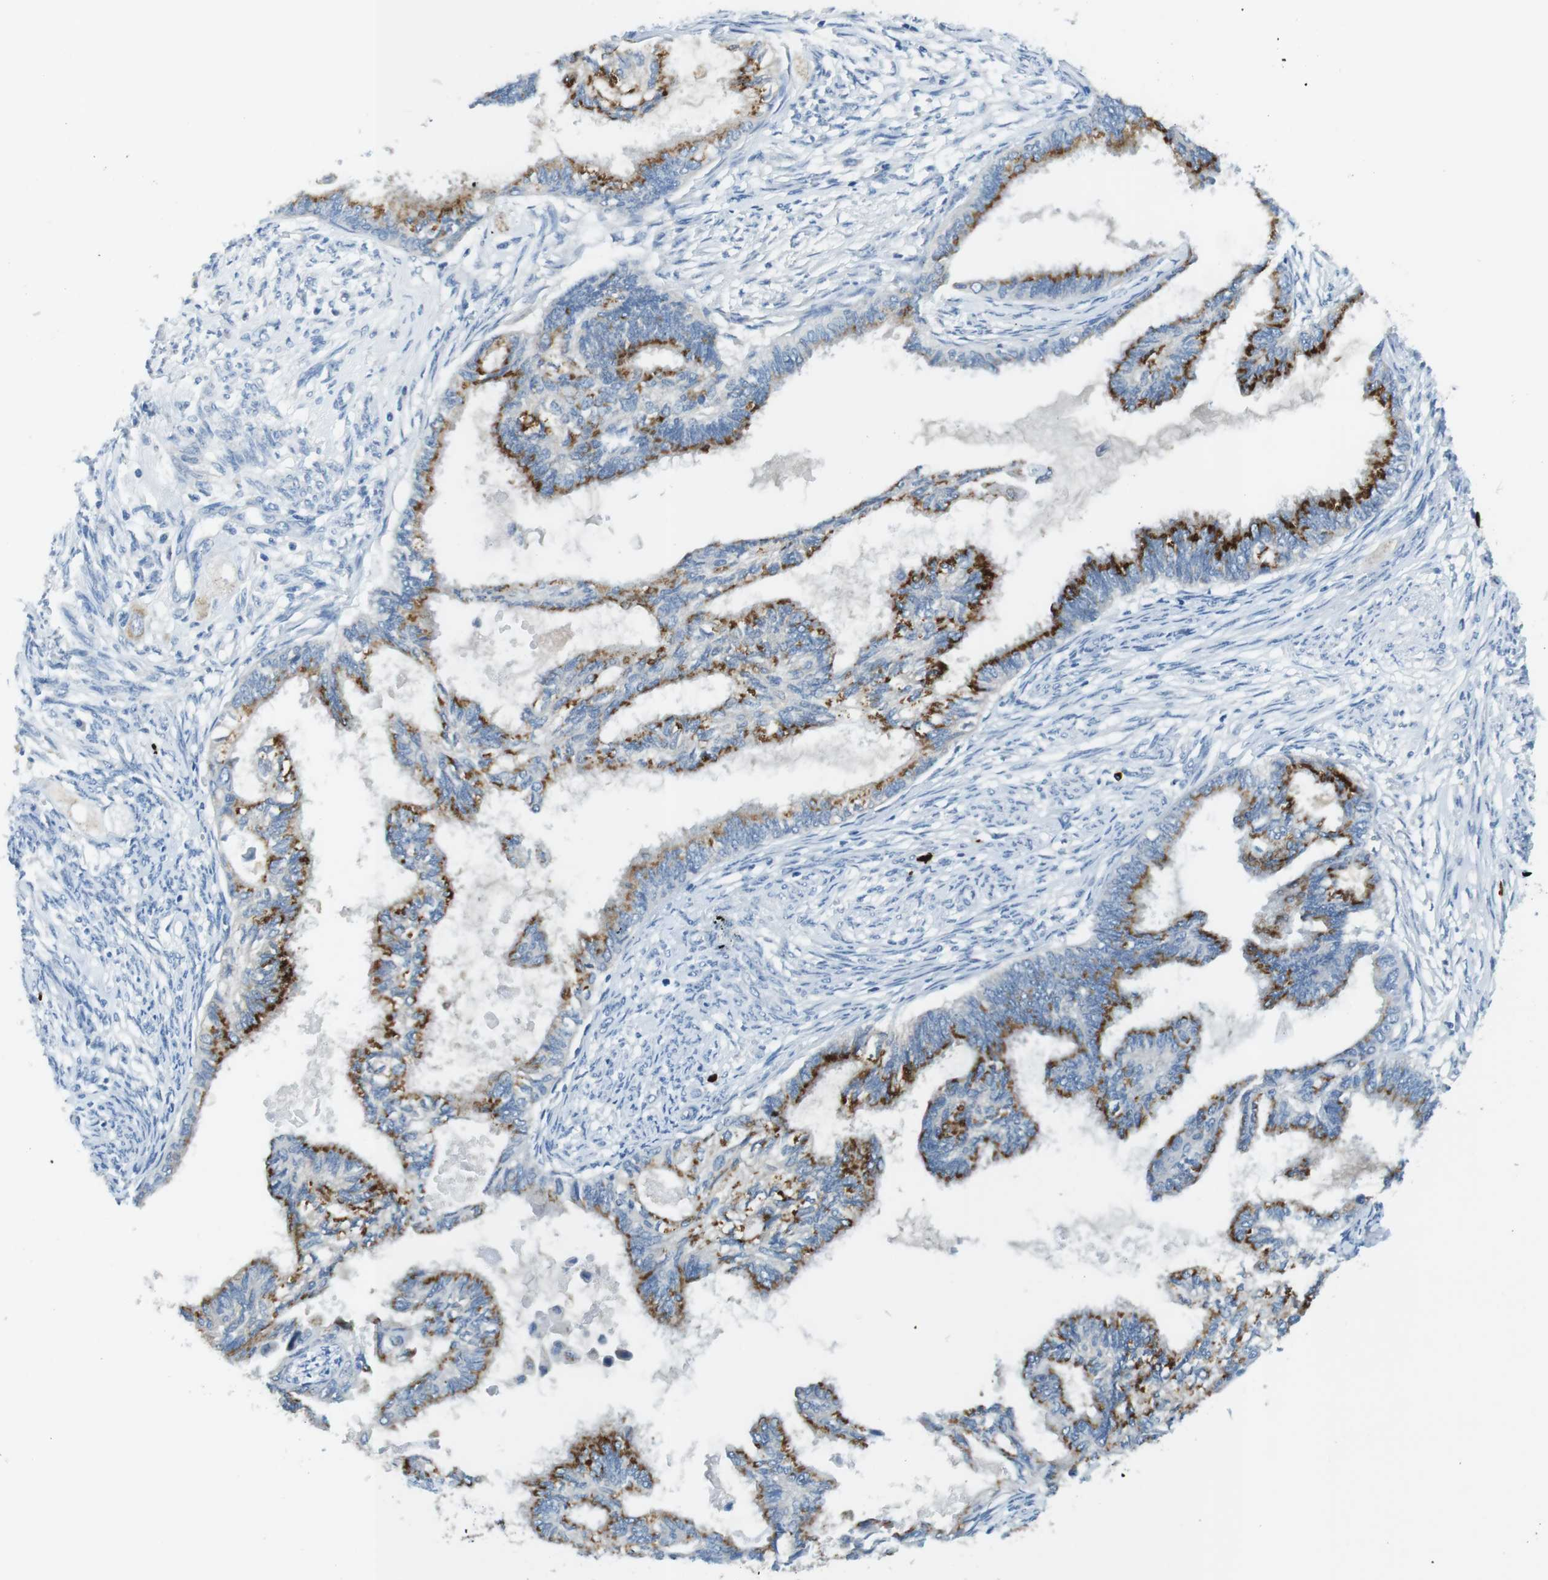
{"staining": {"intensity": "strong", "quantity": ">75%", "location": "cytoplasmic/membranous"}, "tissue": "cervical cancer", "cell_type": "Tumor cells", "image_type": "cancer", "snomed": [{"axis": "morphology", "description": "Normal tissue, NOS"}, {"axis": "morphology", "description": "Adenocarcinoma, NOS"}, {"axis": "topography", "description": "Cervix"}, {"axis": "topography", "description": "Endometrium"}], "caption": "An image showing strong cytoplasmic/membranous positivity in about >75% of tumor cells in adenocarcinoma (cervical), as visualized by brown immunohistochemical staining.", "gene": "SLC35A3", "patient": {"sex": "female", "age": 86}}